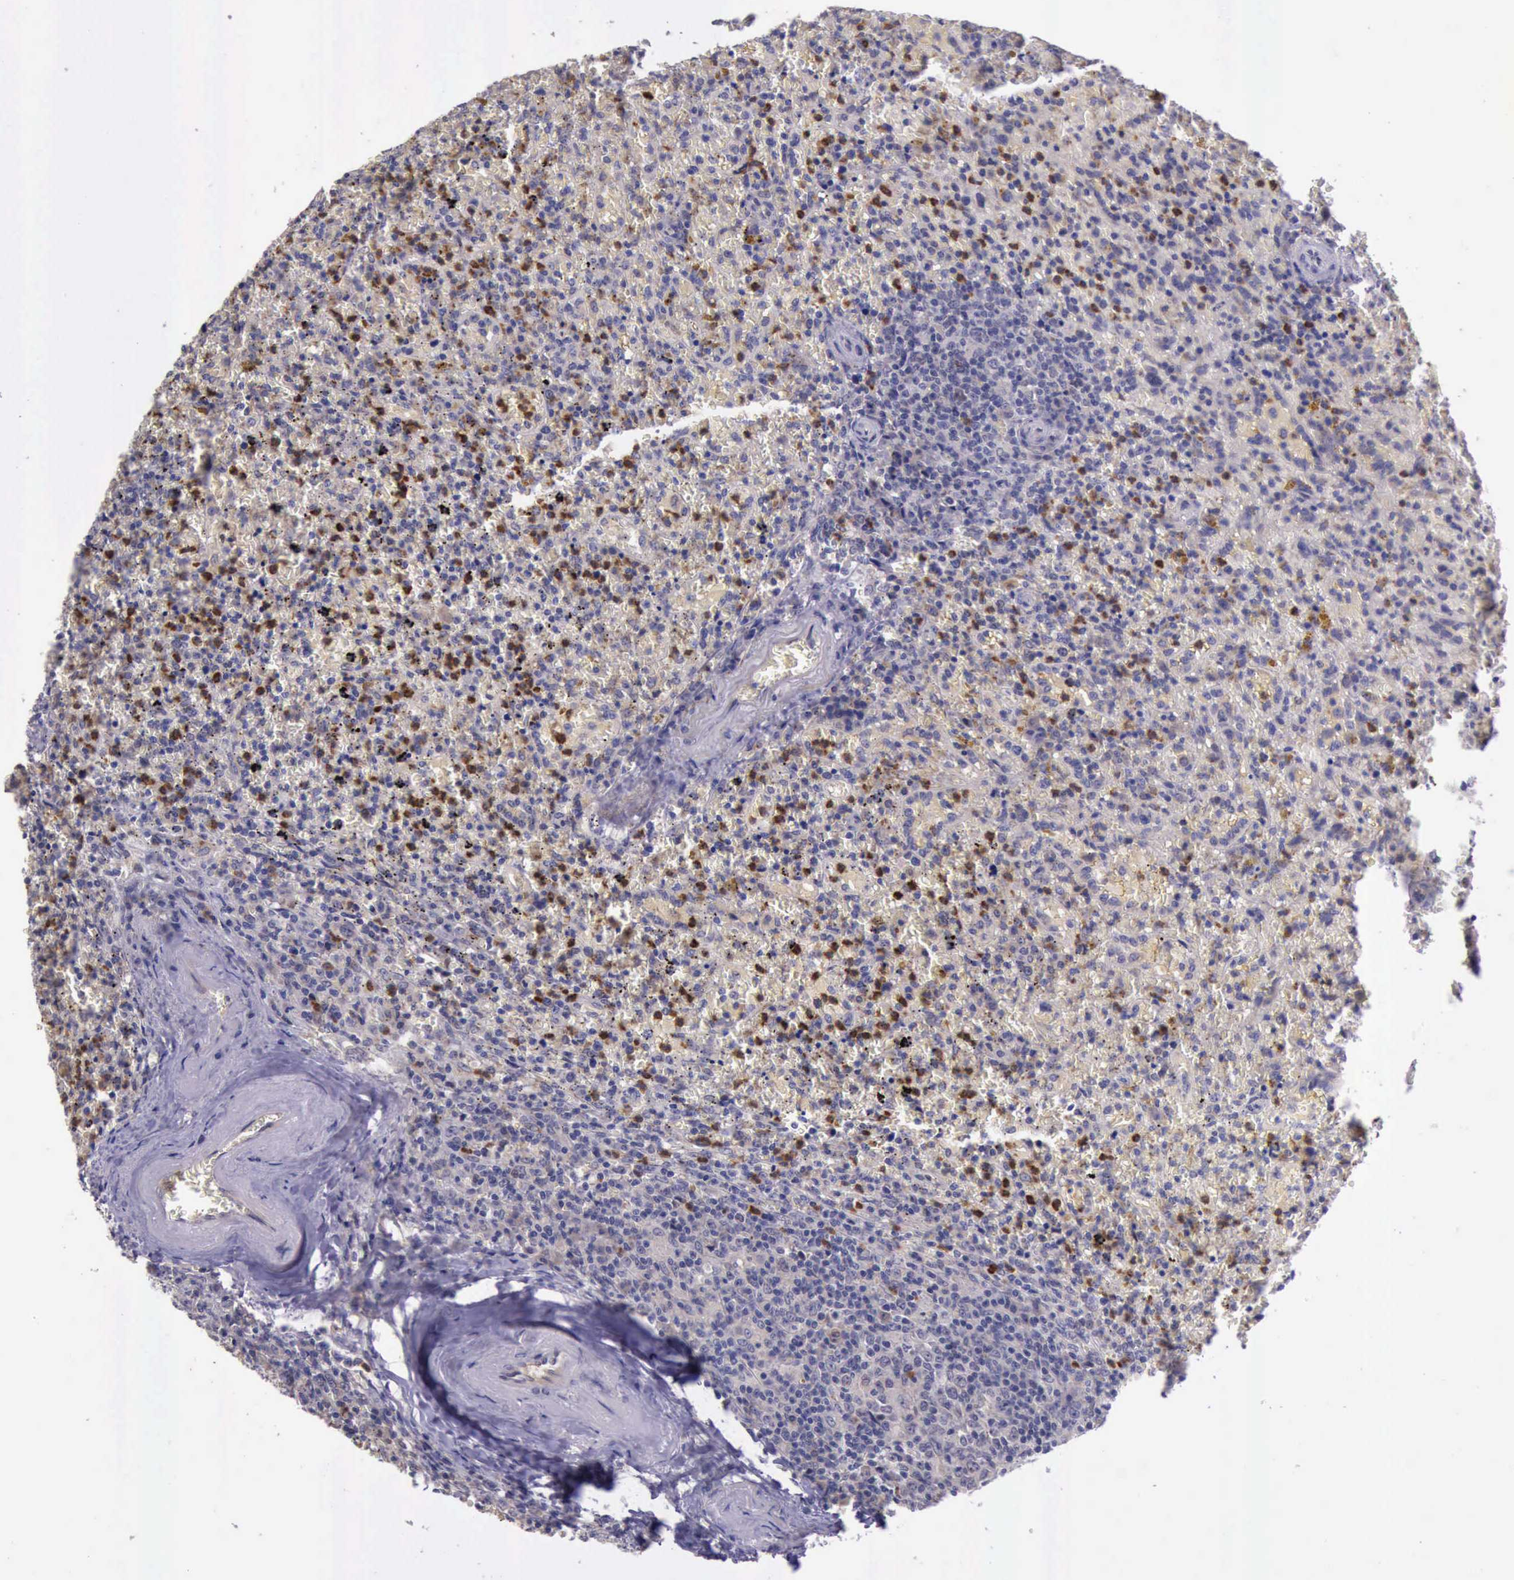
{"staining": {"intensity": "weak", "quantity": "25%-75%", "location": "cytoplasmic/membranous"}, "tissue": "lymphoma", "cell_type": "Tumor cells", "image_type": "cancer", "snomed": [{"axis": "morphology", "description": "Malignant lymphoma, non-Hodgkin's type, High grade"}, {"axis": "topography", "description": "Spleen"}, {"axis": "topography", "description": "Lymph node"}], "caption": "Tumor cells display weak cytoplasmic/membranous positivity in approximately 25%-75% of cells in lymphoma.", "gene": "PLEK2", "patient": {"sex": "female", "age": 70}}